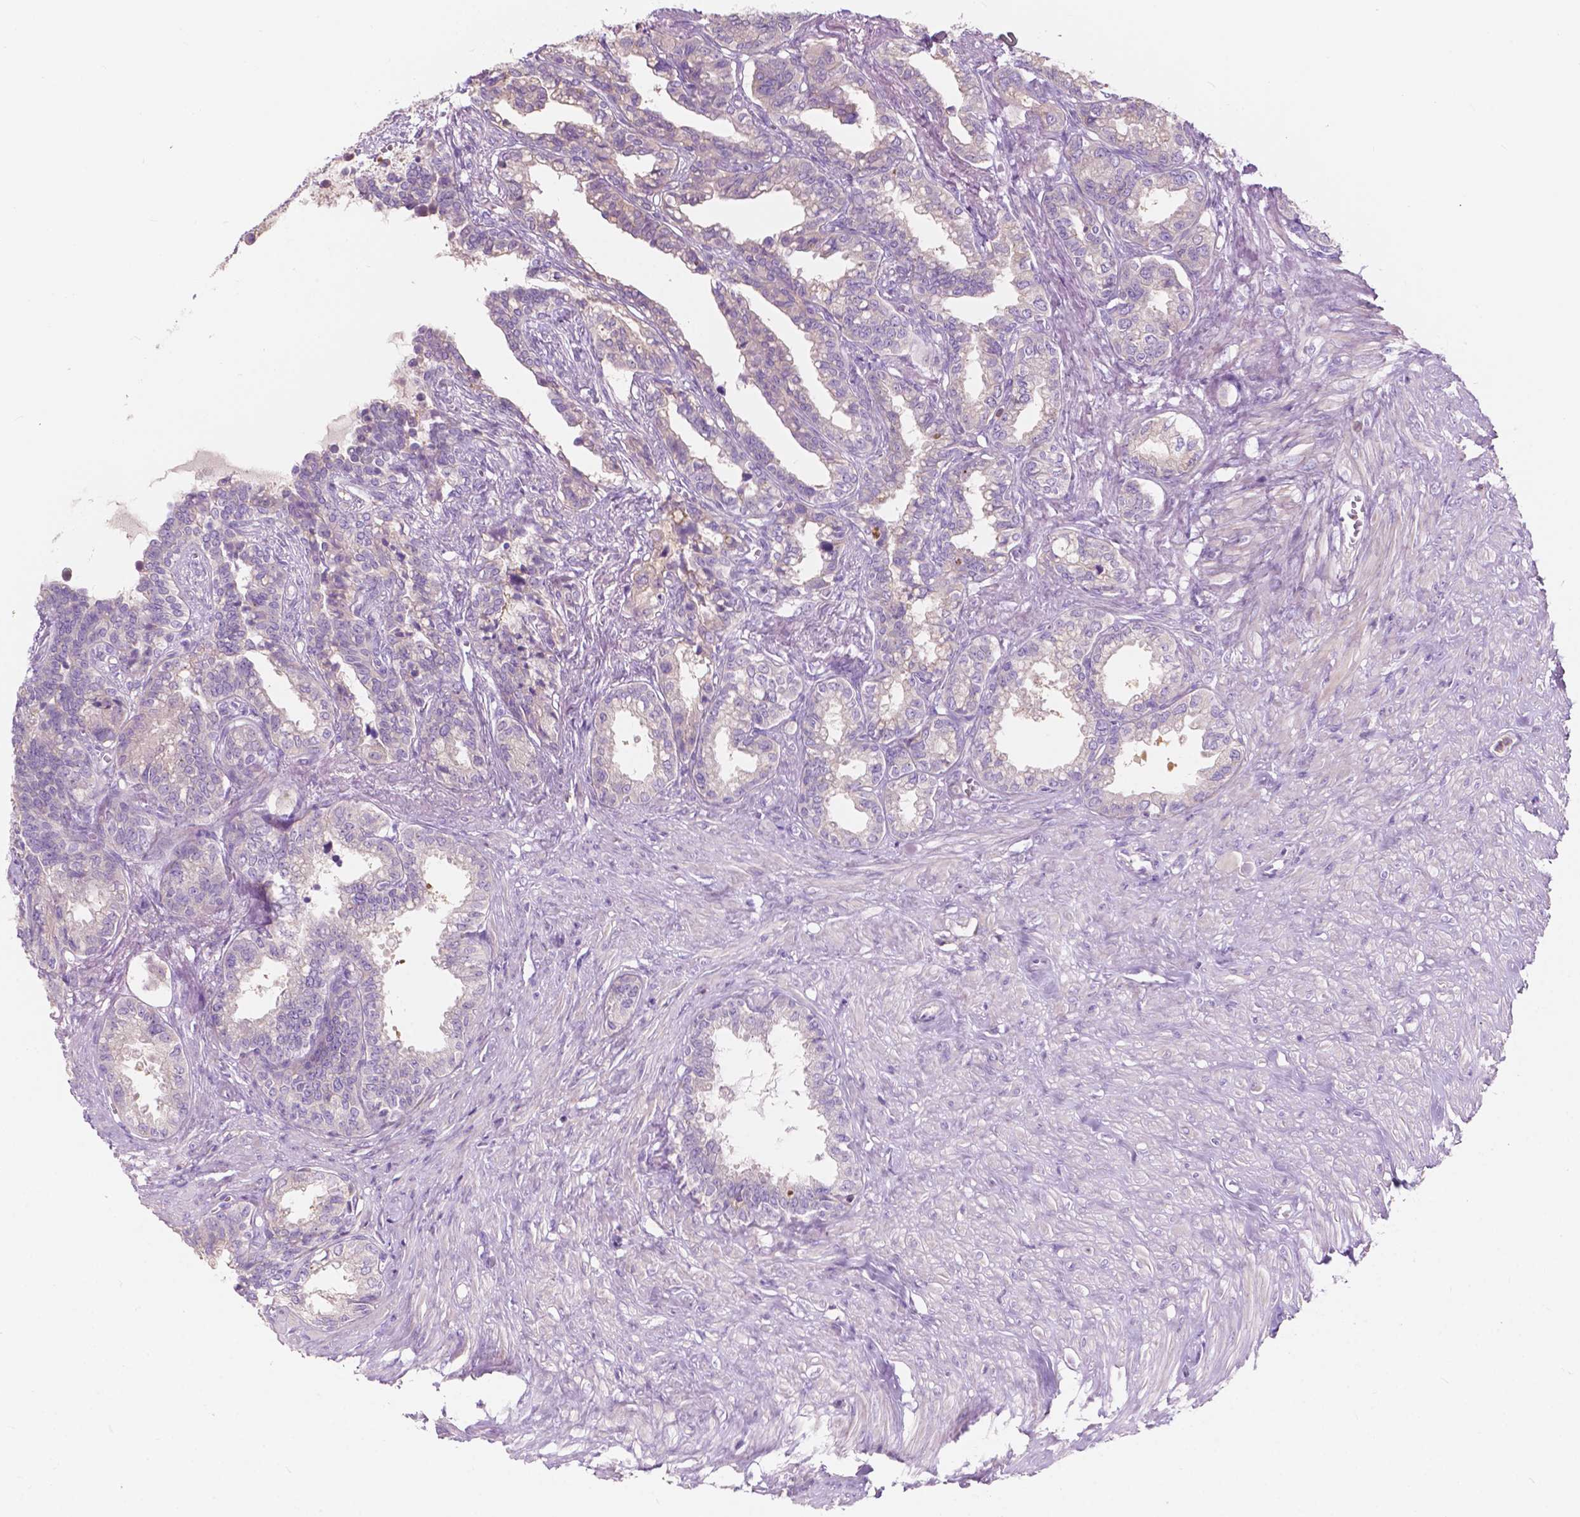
{"staining": {"intensity": "negative", "quantity": "none", "location": "none"}, "tissue": "seminal vesicle", "cell_type": "Glandular cells", "image_type": "normal", "snomed": [{"axis": "morphology", "description": "Normal tissue, NOS"}, {"axis": "morphology", "description": "Urothelial carcinoma, NOS"}, {"axis": "topography", "description": "Urinary bladder"}, {"axis": "topography", "description": "Seminal veicle"}], "caption": "DAB immunohistochemical staining of normal human seminal vesicle reveals no significant positivity in glandular cells.", "gene": "SEMA4A", "patient": {"sex": "male", "age": 76}}